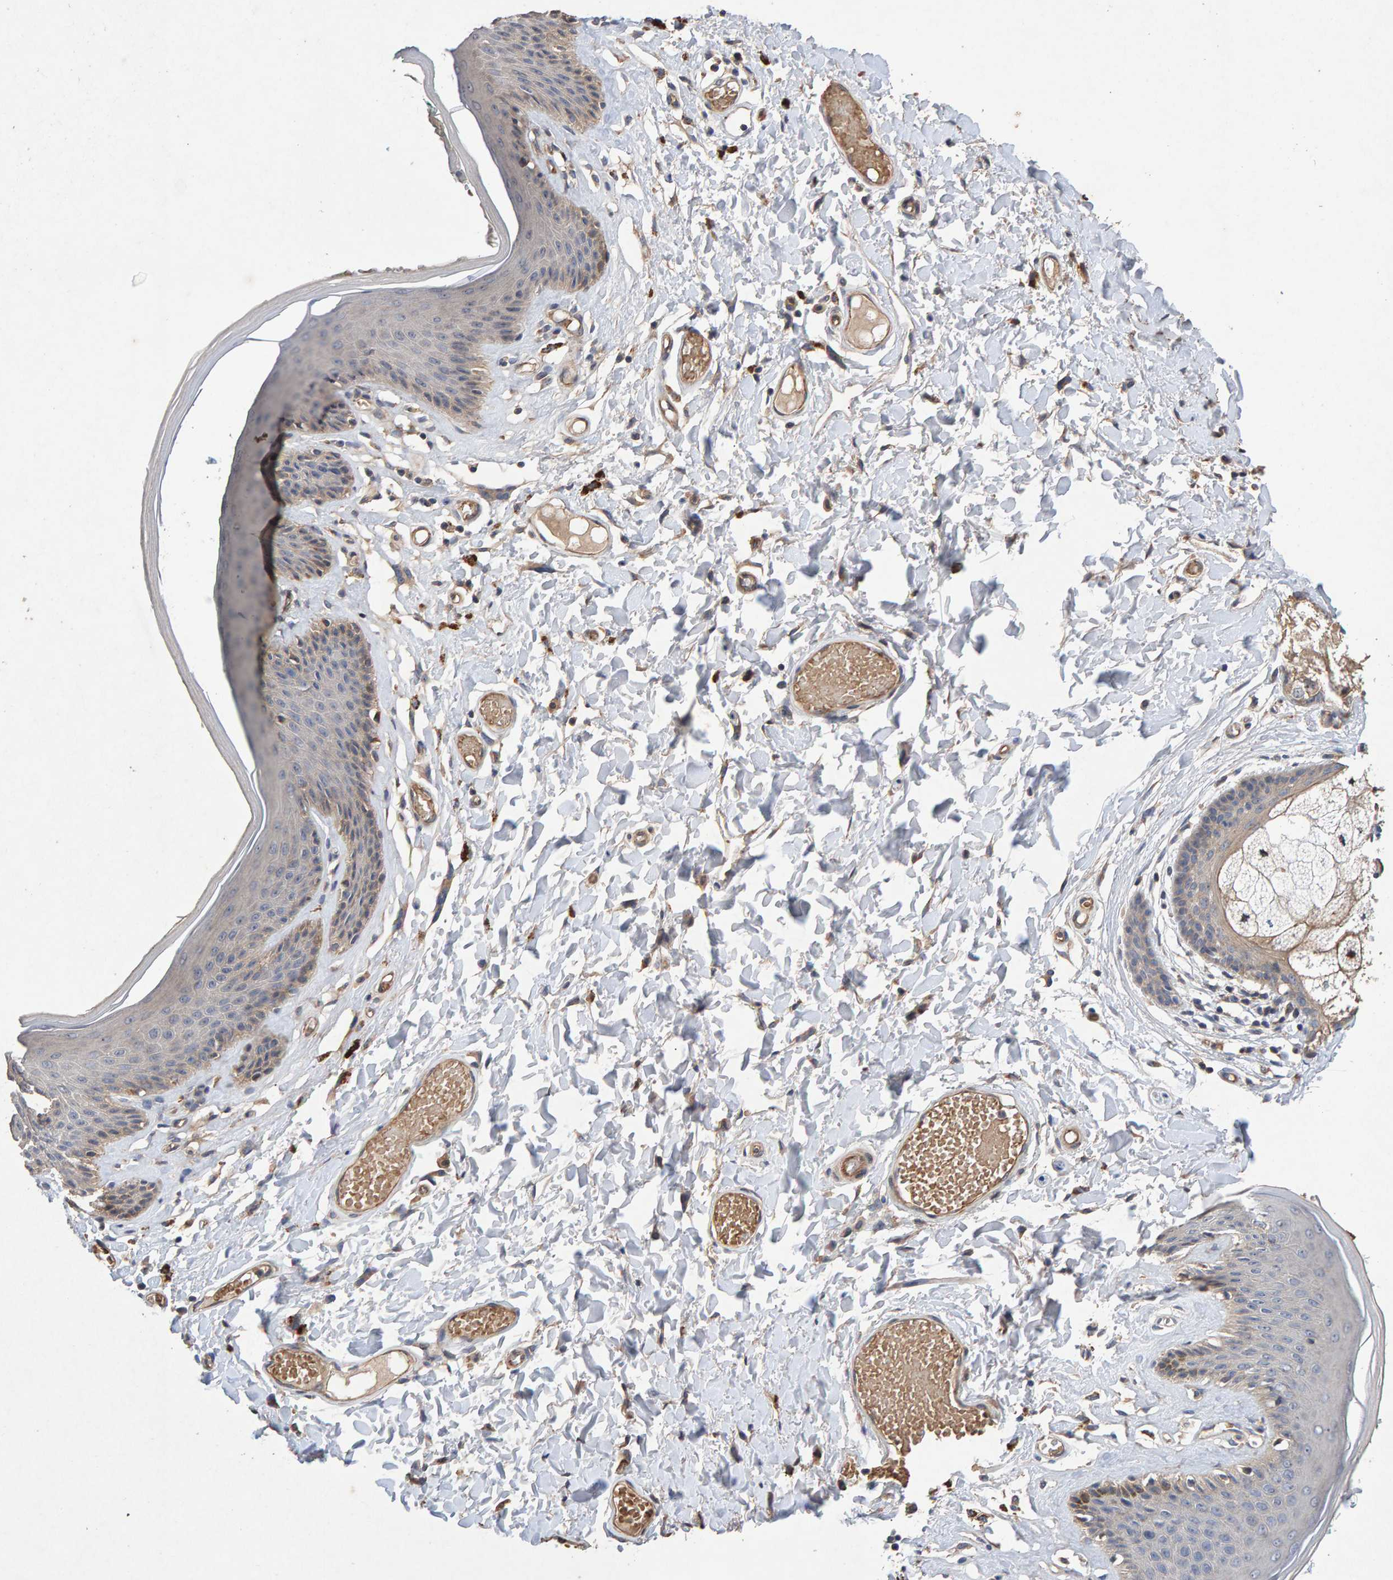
{"staining": {"intensity": "moderate", "quantity": "<25%", "location": "cytoplasmic/membranous"}, "tissue": "skin", "cell_type": "Epidermal cells", "image_type": "normal", "snomed": [{"axis": "morphology", "description": "Normal tissue, NOS"}, {"axis": "topography", "description": "Vulva"}], "caption": "Immunohistochemical staining of benign human skin displays <25% levels of moderate cytoplasmic/membranous protein staining in approximately <25% of epidermal cells.", "gene": "EFR3A", "patient": {"sex": "female", "age": 73}}